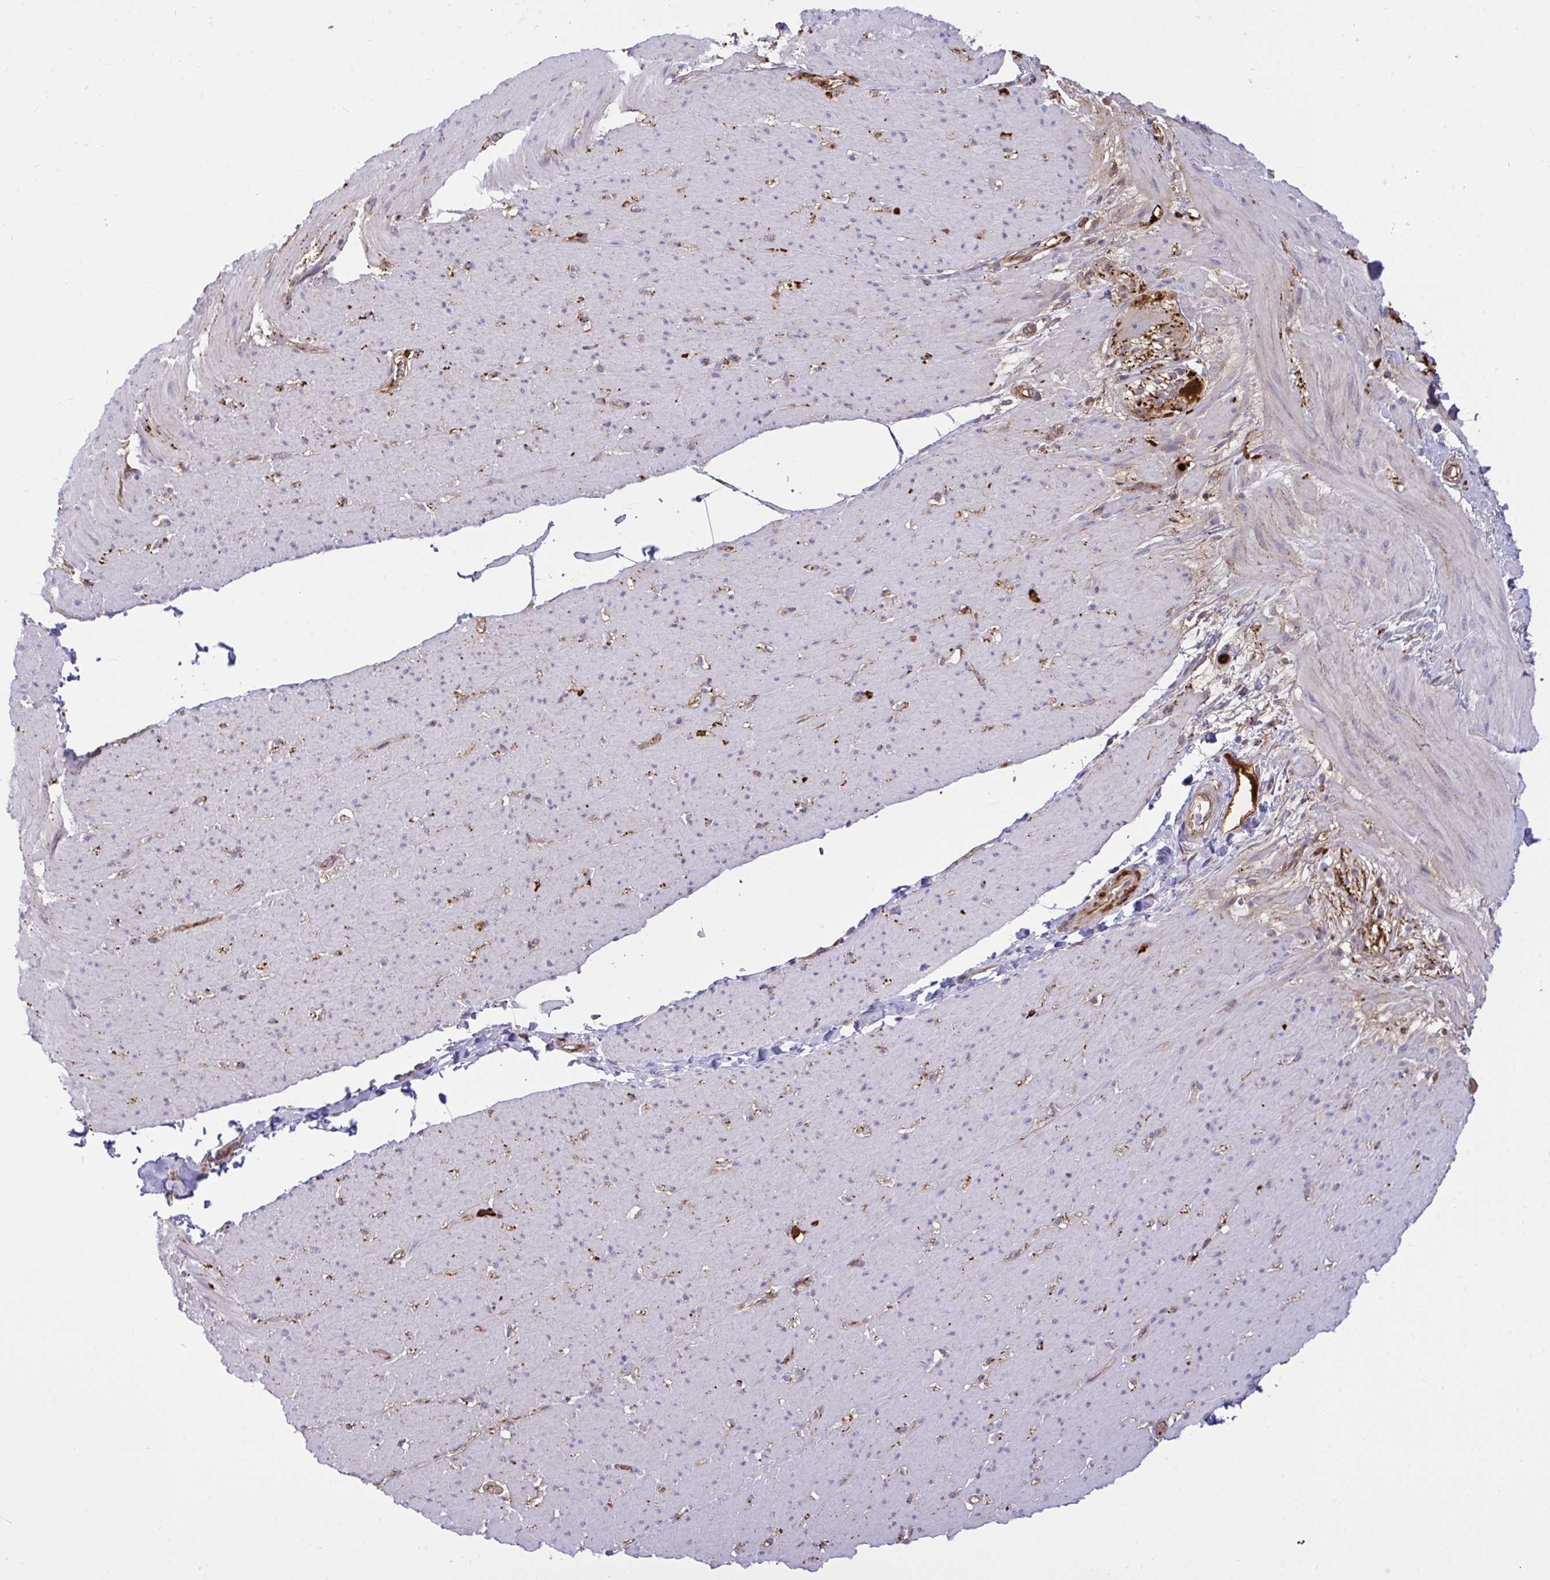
{"staining": {"intensity": "moderate", "quantity": "<25%", "location": "cytoplasmic/membranous"}, "tissue": "smooth muscle", "cell_type": "Smooth muscle cells", "image_type": "normal", "snomed": [{"axis": "morphology", "description": "Normal tissue, NOS"}, {"axis": "topography", "description": "Smooth muscle"}, {"axis": "topography", "description": "Rectum"}], "caption": "Protein analysis of benign smooth muscle displays moderate cytoplasmic/membranous expression in approximately <25% of smooth muscle cells. (Stains: DAB in brown, nuclei in blue, Microscopy: brightfield microscopy at high magnification).", "gene": "F2", "patient": {"sex": "male", "age": 53}}